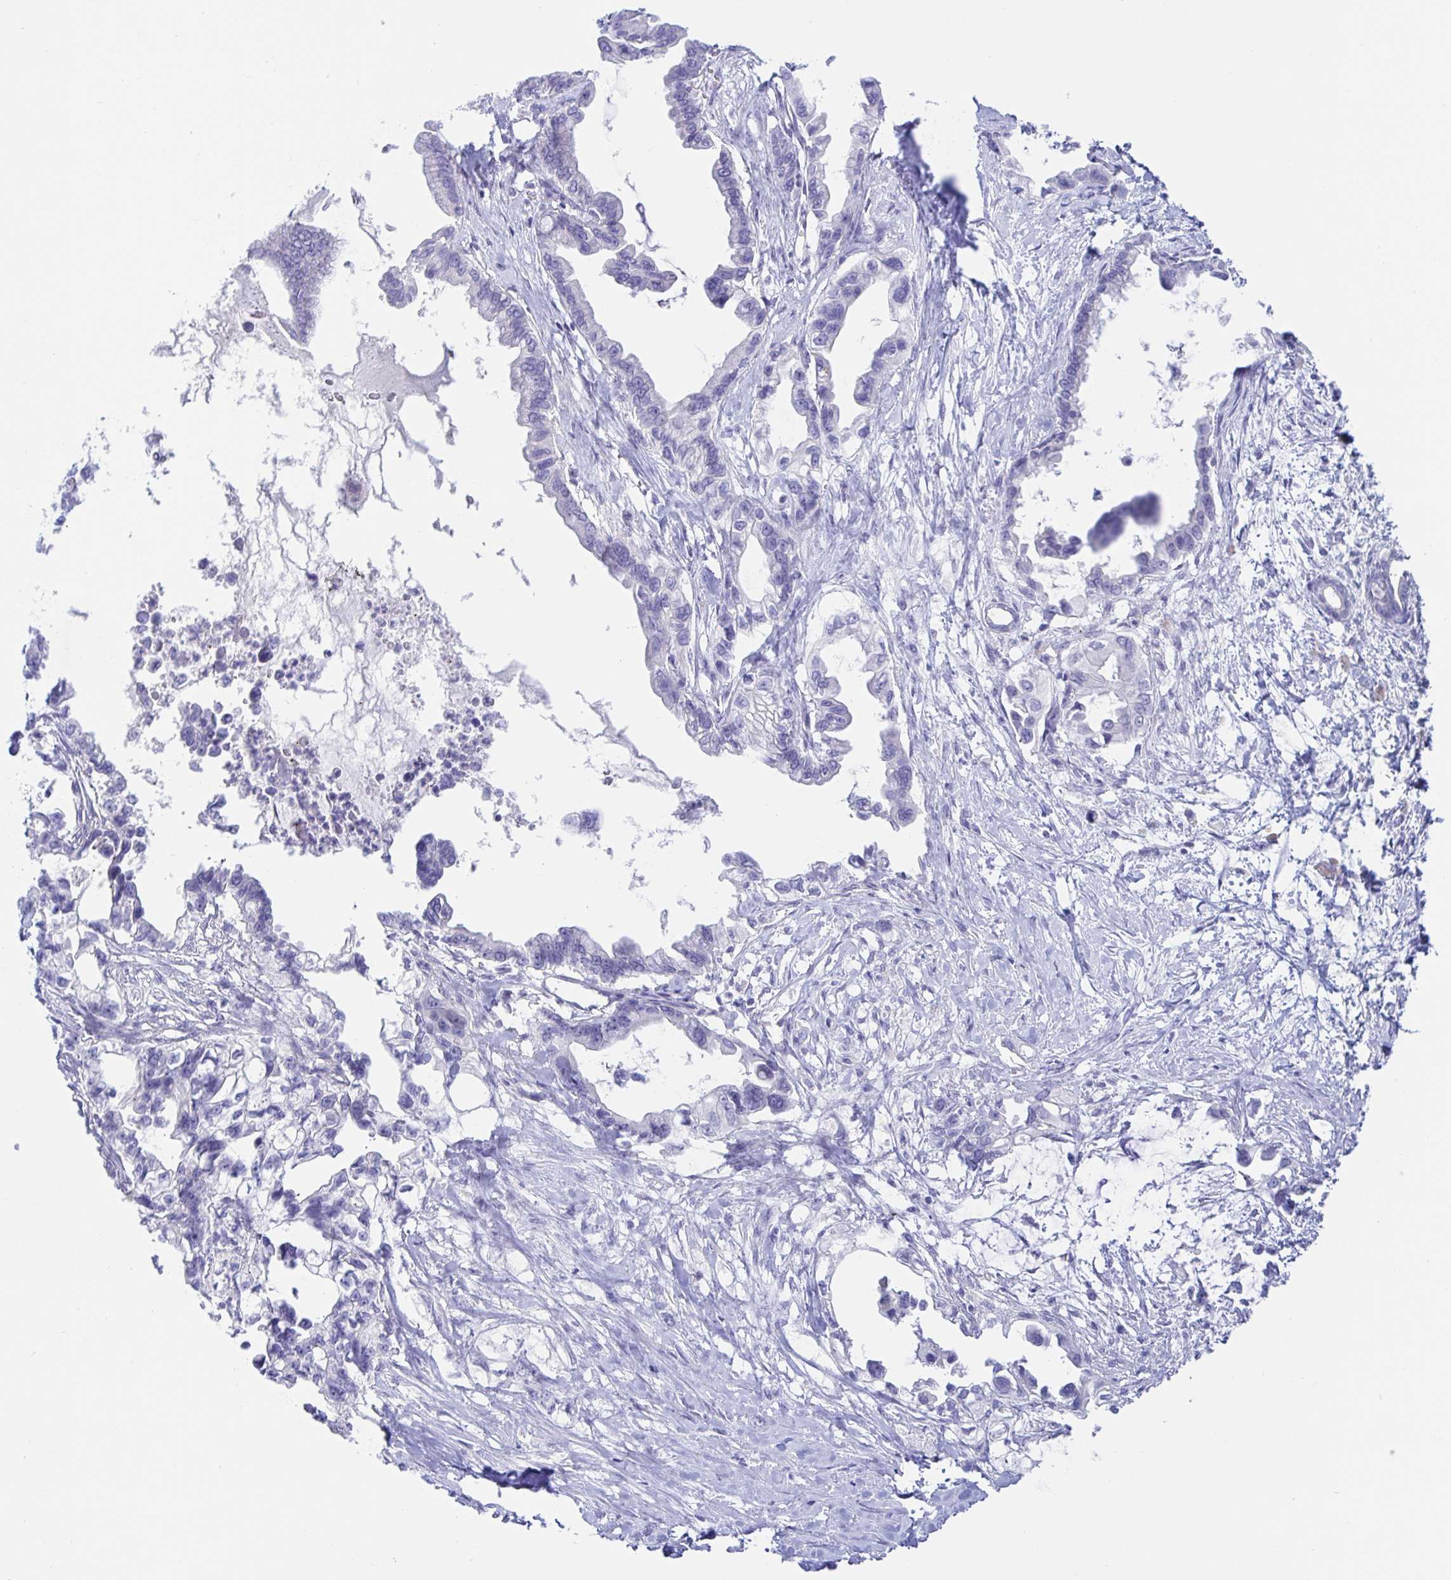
{"staining": {"intensity": "negative", "quantity": "none", "location": "none"}, "tissue": "pancreatic cancer", "cell_type": "Tumor cells", "image_type": "cancer", "snomed": [{"axis": "morphology", "description": "Adenocarcinoma, NOS"}, {"axis": "topography", "description": "Pancreas"}], "caption": "Adenocarcinoma (pancreatic) stained for a protein using IHC exhibits no positivity tumor cells.", "gene": "SIAH3", "patient": {"sex": "male", "age": 61}}